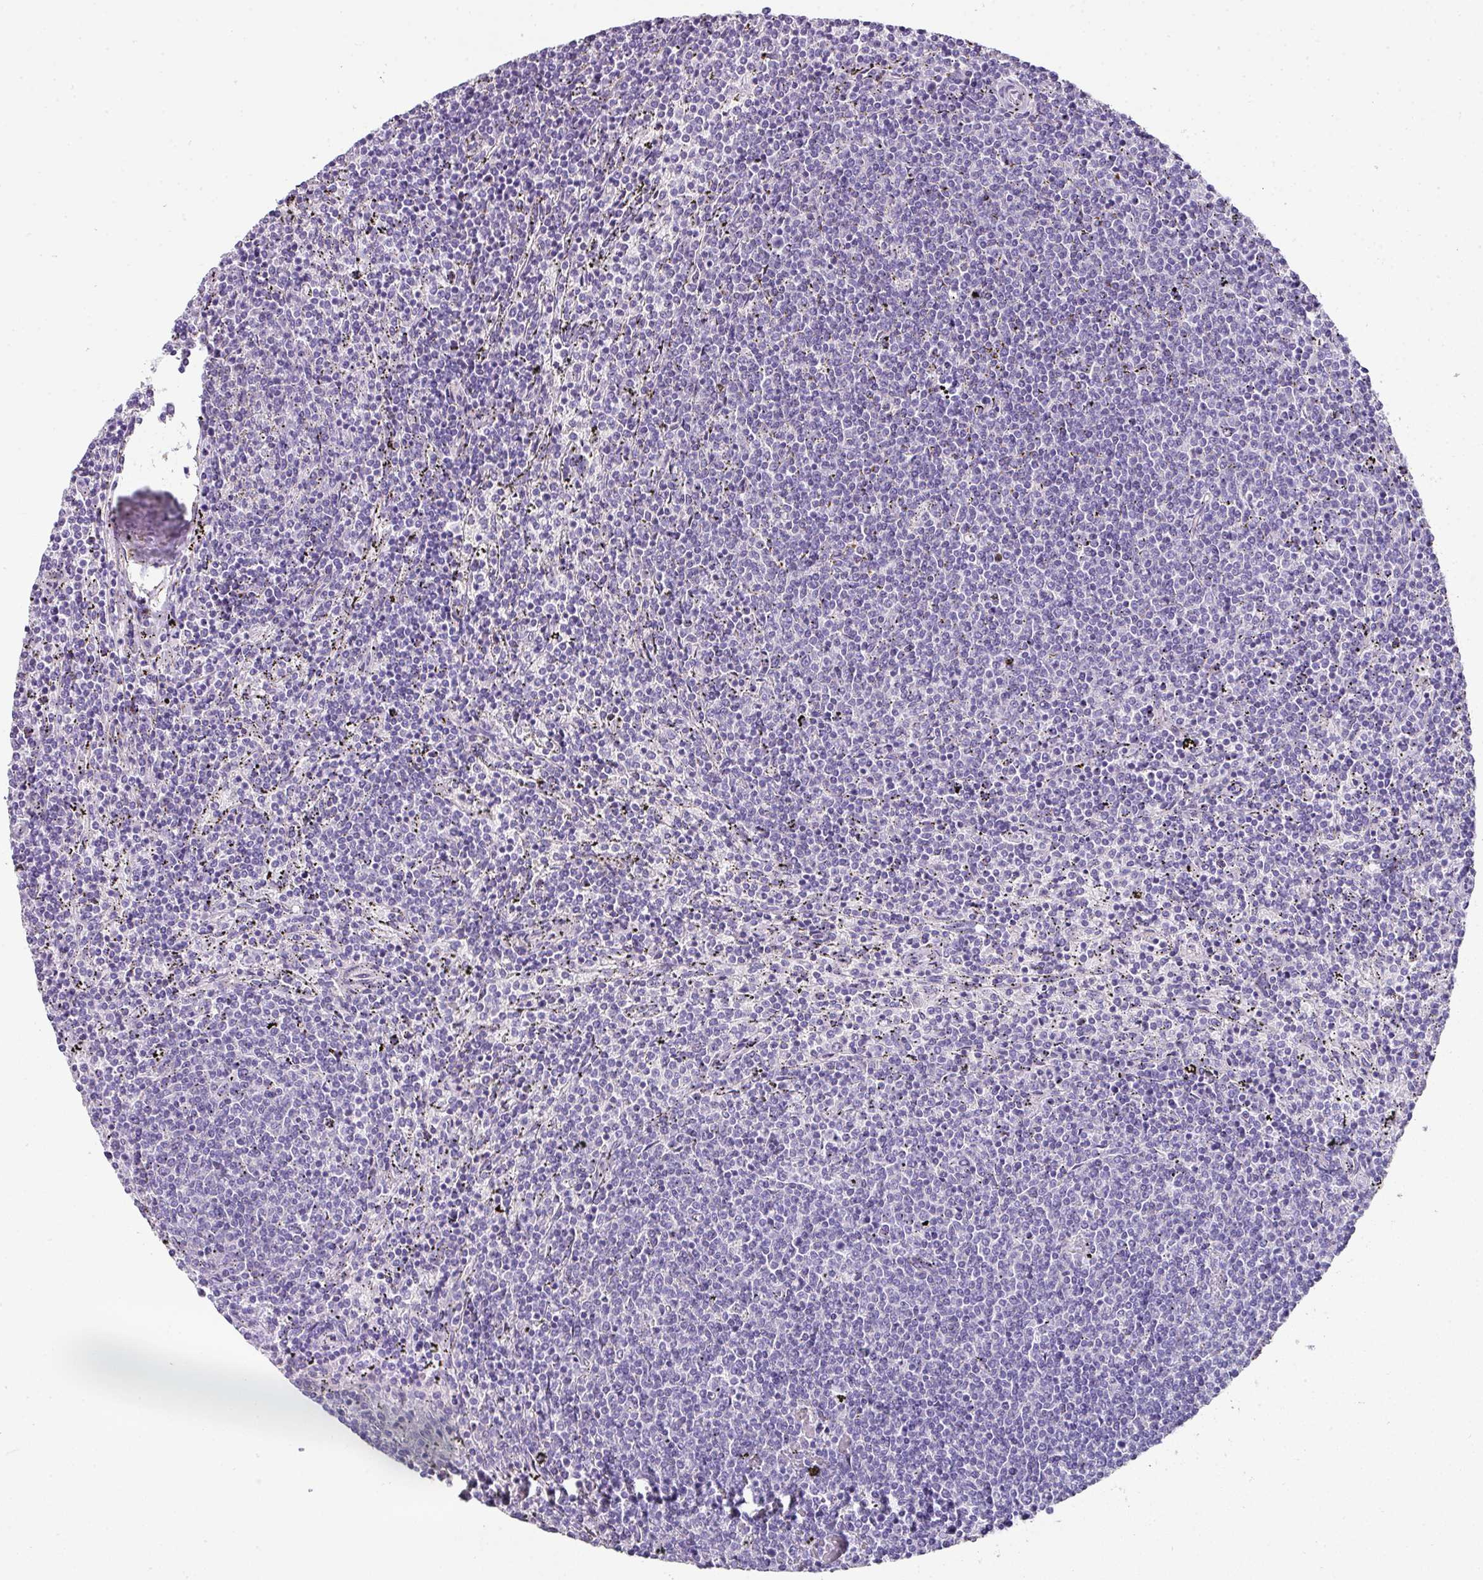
{"staining": {"intensity": "negative", "quantity": "none", "location": "none"}, "tissue": "lymphoma", "cell_type": "Tumor cells", "image_type": "cancer", "snomed": [{"axis": "morphology", "description": "Malignant lymphoma, non-Hodgkin's type, Low grade"}, {"axis": "topography", "description": "Spleen"}], "caption": "Immunohistochemistry histopathology image of neoplastic tissue: human malignant lymphoma, non-Hodgkin's type (low-grade) stained with DAB (3,3'-diaminobenzidine) displays no significant protein positivity in tumor cells. (IHC, brightfield microscopy, high magnification).", "gene": "ANKRD29", "patient": {"sex": "female", "age": 50}}